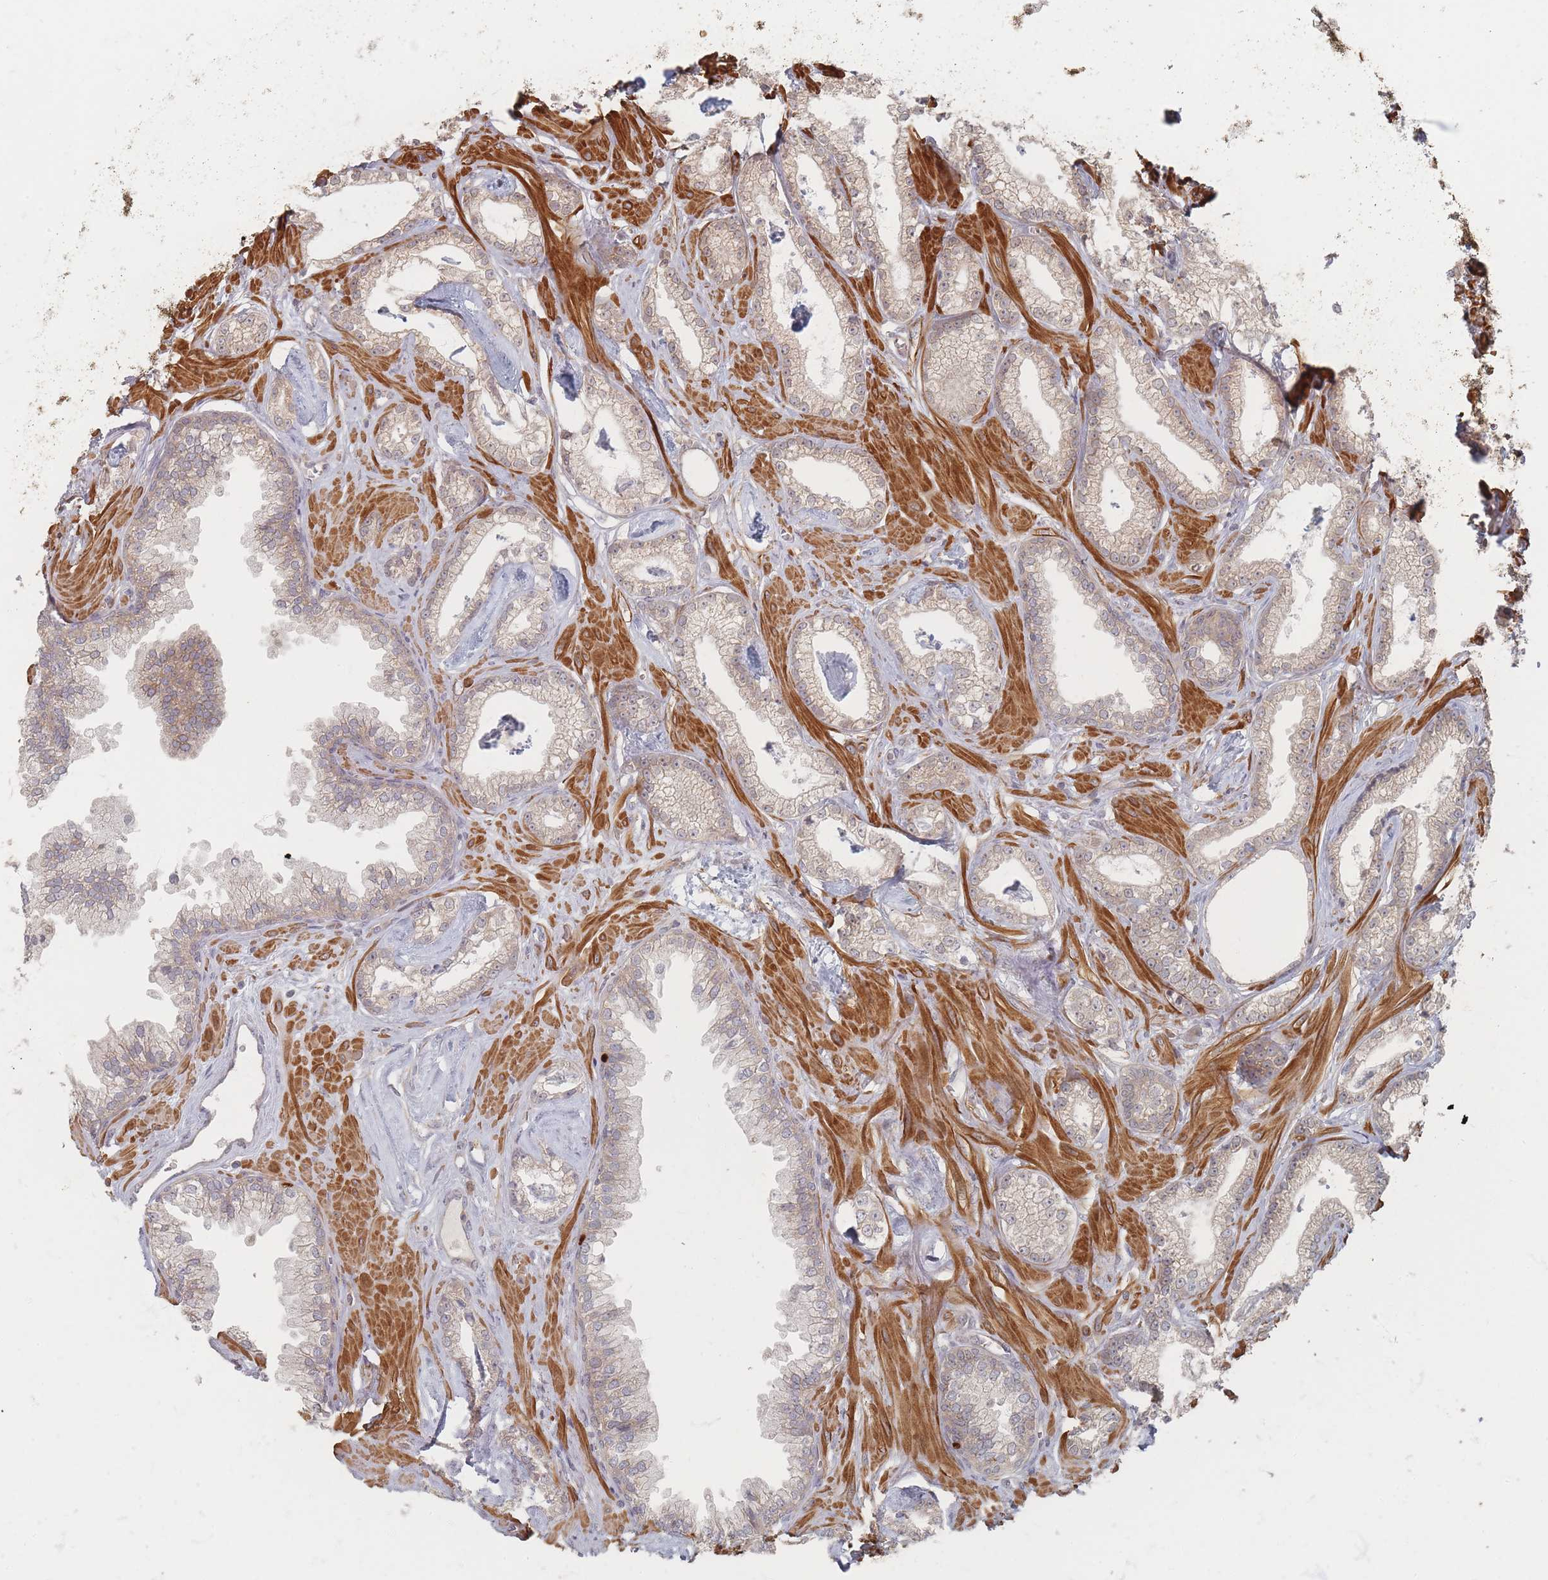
{"staining": {"intensity": "weak", "quantity": "<25%", "location": "cytoplasmic/membranous"}, "tissue": "prostate cancer", "cell_type": "Tumor cells", "image_type": "cancer", "snomed": [{"axis": "morphology", "description": "Adenocarcinoma, Low grade"}, {"axis": "topography", "description": "Prostate"}], "caption": "There is no significant staining in tumor cells of adenocarcinoma (low-grade) (prostate).", "gene": "GLE1", "patient": {"sex": "male", "age": 60}}